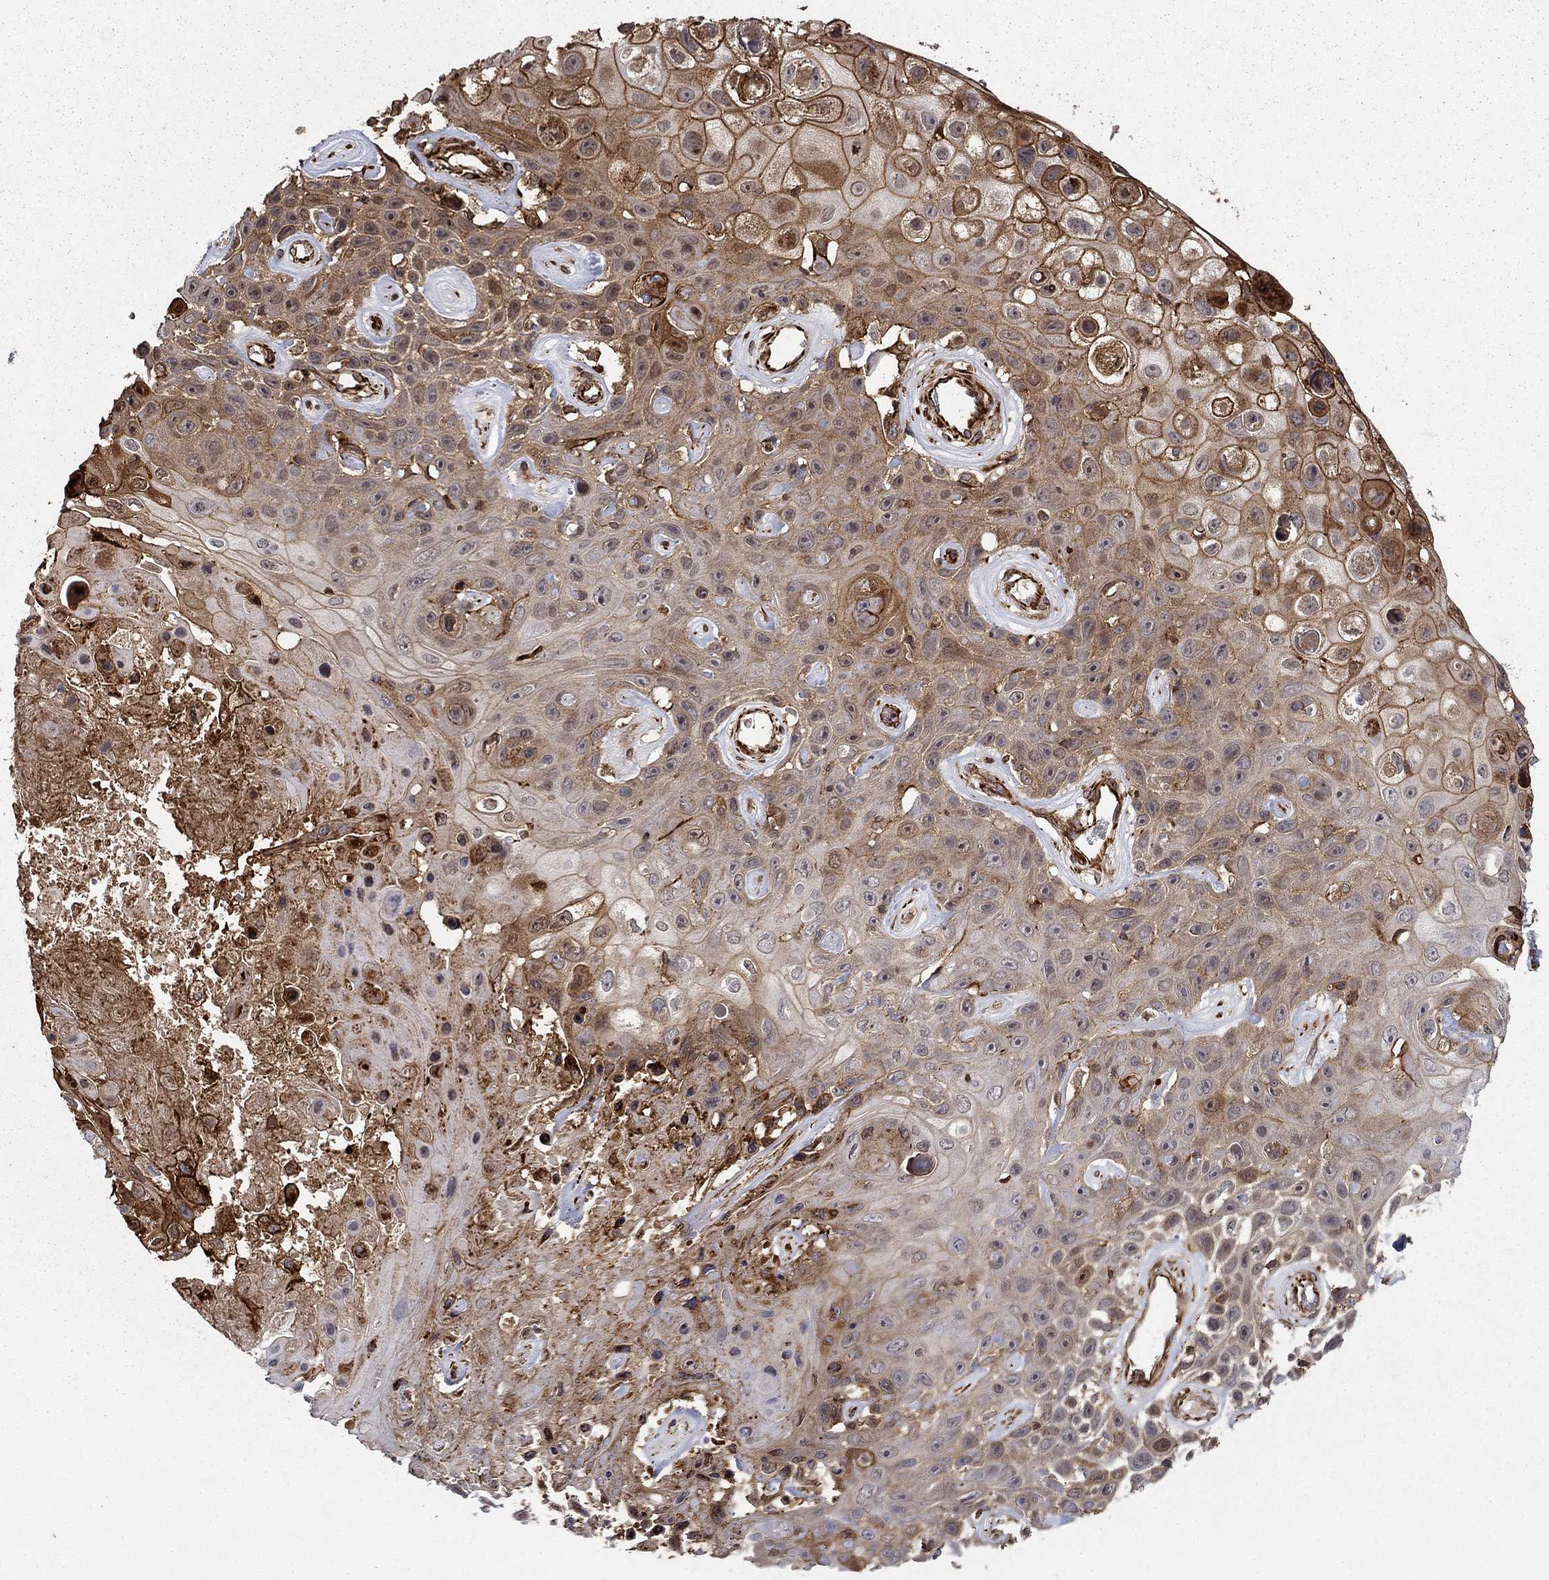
{"staining": {"intensity": "strong", "quantity": "<25%", "location": "cytoplasmic/membranous"}, "tissue": "skin cancer", "cell_type": "Tumor cells", "image_type": "cancer", "snomed": [{"axis": "morphology", "description": "Squamous cell carcinoma, NOS"}, {"axis": "topography", "description": "Skin"}], "caption": "Immunohistochemistry photomicrograph of neoplastic tissue: skin cancer (squamous cell carcinoma) stained using immunohistochemistry exhibits medium levels of strong protein expression localized specifically in the cytoplasmic/membranous of tumor cells, appearing as a cytoplasmic/membranous brown color.", "gene": "ADM", "patient": {"sex": "male", "age": 82}}